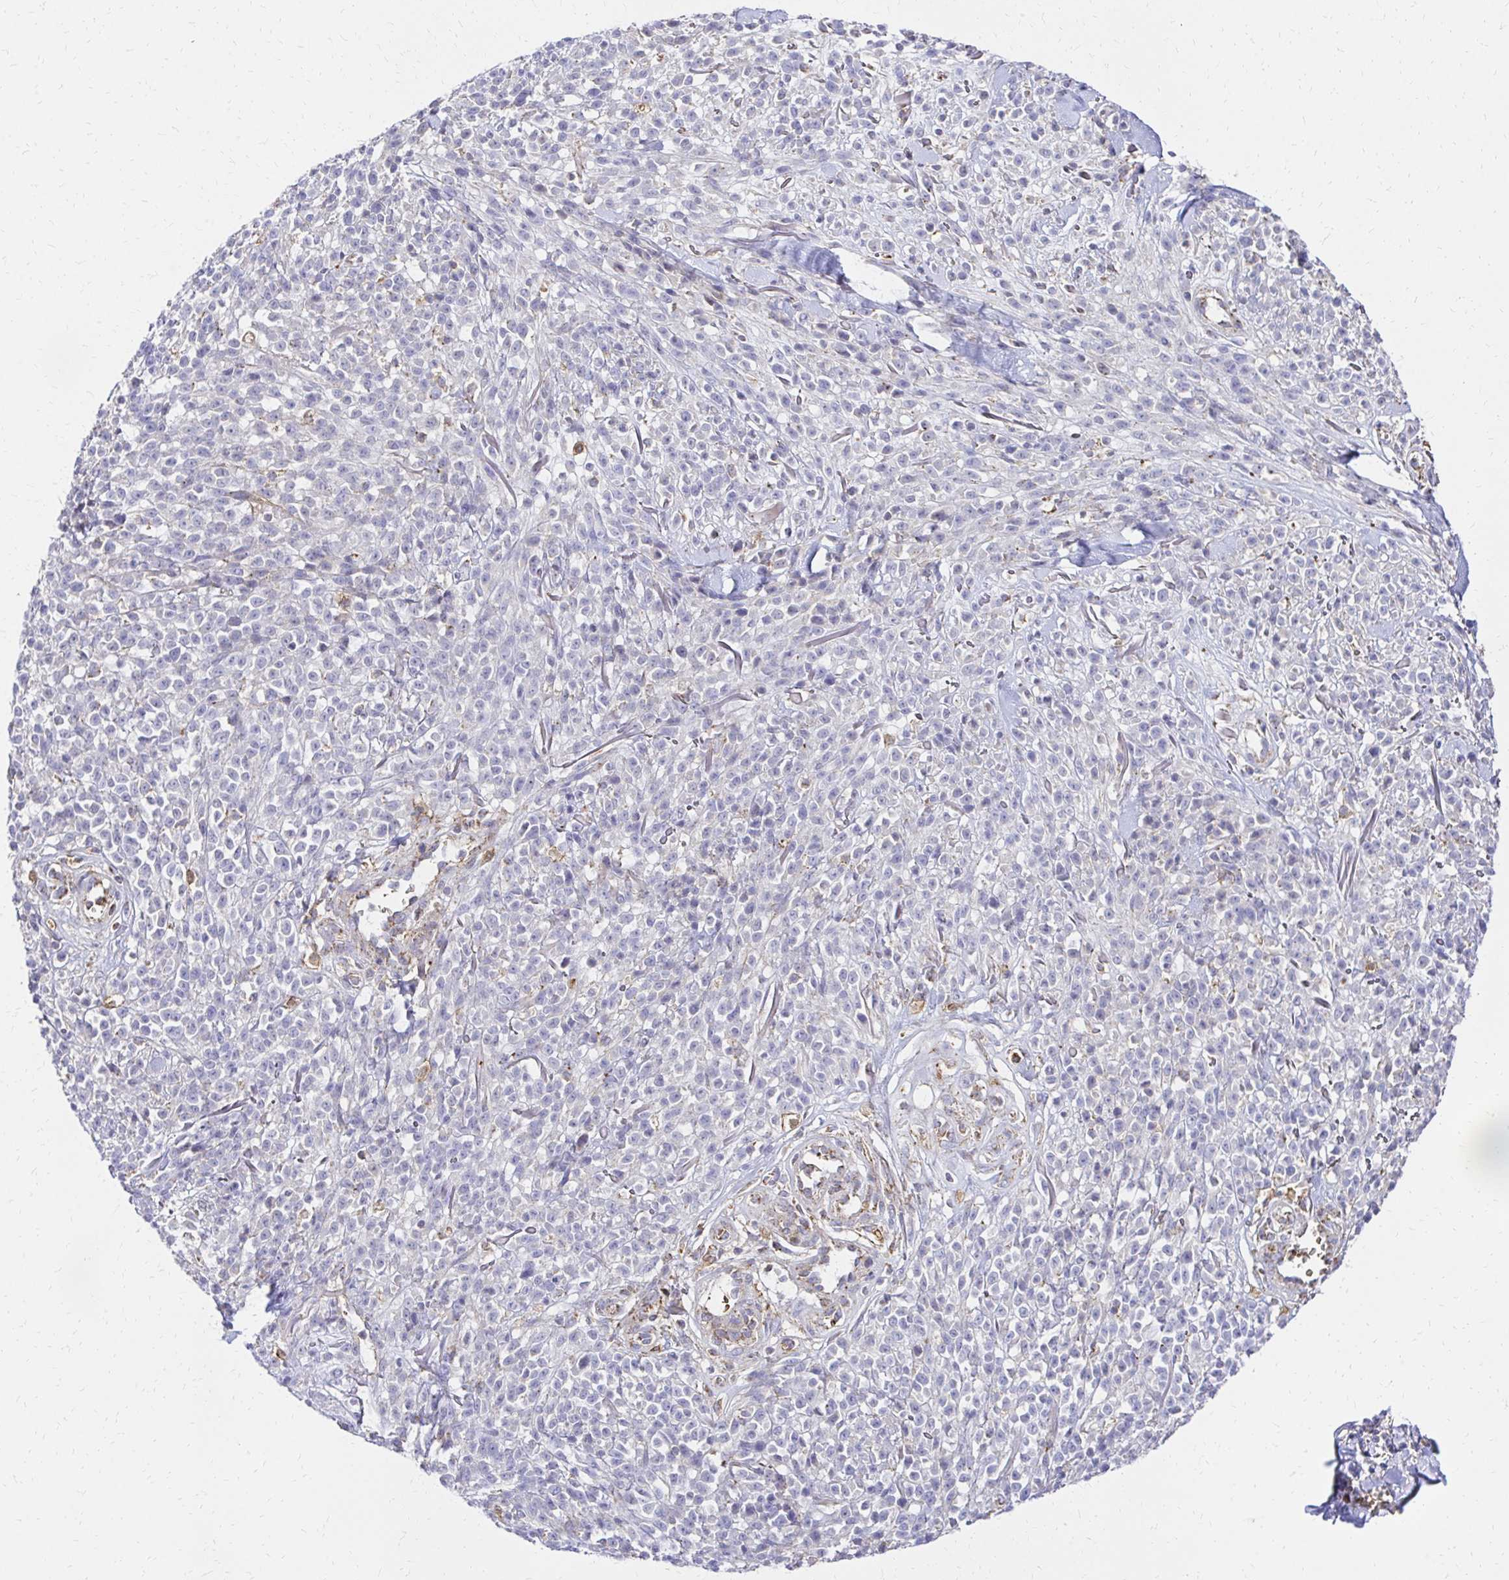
{"staining": {"intensity": "negative", "quantity": "none", "location": "none"}, "tissue": "melanoma", "cell_type": "Tumor cells", "image_type": "cancer", "snomed": [{"axis": "morphology", "description": "Malignant melanoma, NOS"}, {"axis": "topography", "description": "Skin"}, {"axis": "topography", "description": "Skin of trunk"}], "caption": "Tumor cells show no significant staining in malignant melanoma.", "gene": "MRPL13", "patient": {"sex": "male", "age": 74}}